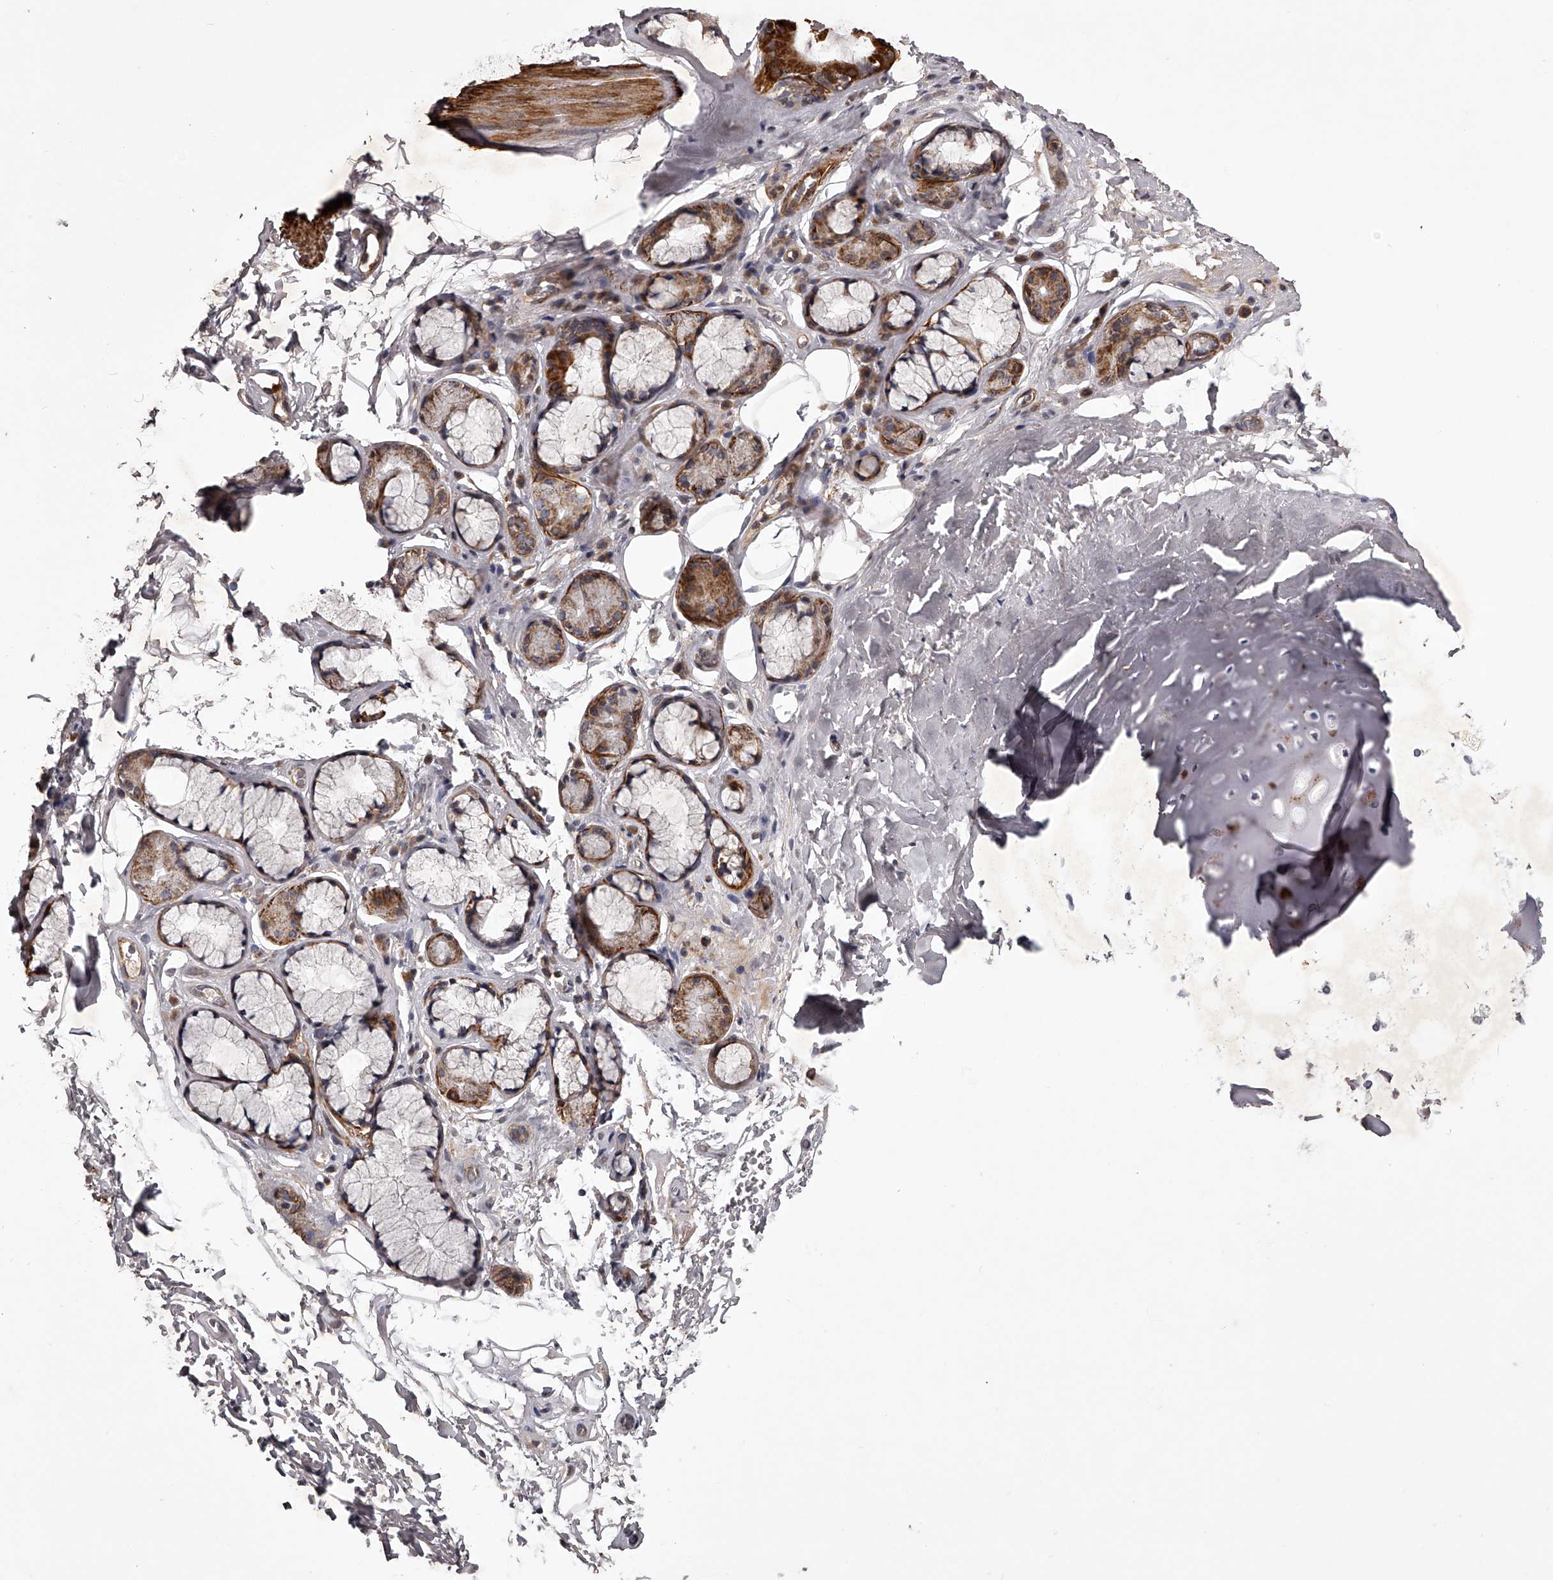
{"staining": {"intensity": "moderate", "quantity": "25%-75%", "location": "cytoplasmic/membranous"}, "tissue": "adipose tissue", "cell_type": "Adipocytes", "image_type": "normal", "snomed": [{"axis": "morphology", "description": "Normal tissue, NOS"}, {"axis": "topography", "description": "Cartilage tissue"}], "caption": "The immunohistochemical stain shows moderate cytoplasmic/membranous staining in adipocytes of benign adipose tissue. The protein is stained brown, and the nuclei are stained in blue (DAB (3,3'-diaminobenzidine) IHC with brightfield microscopy, high magnification).", "gene": "RRP36", "patient": {"sex": "female", "age": 63}}